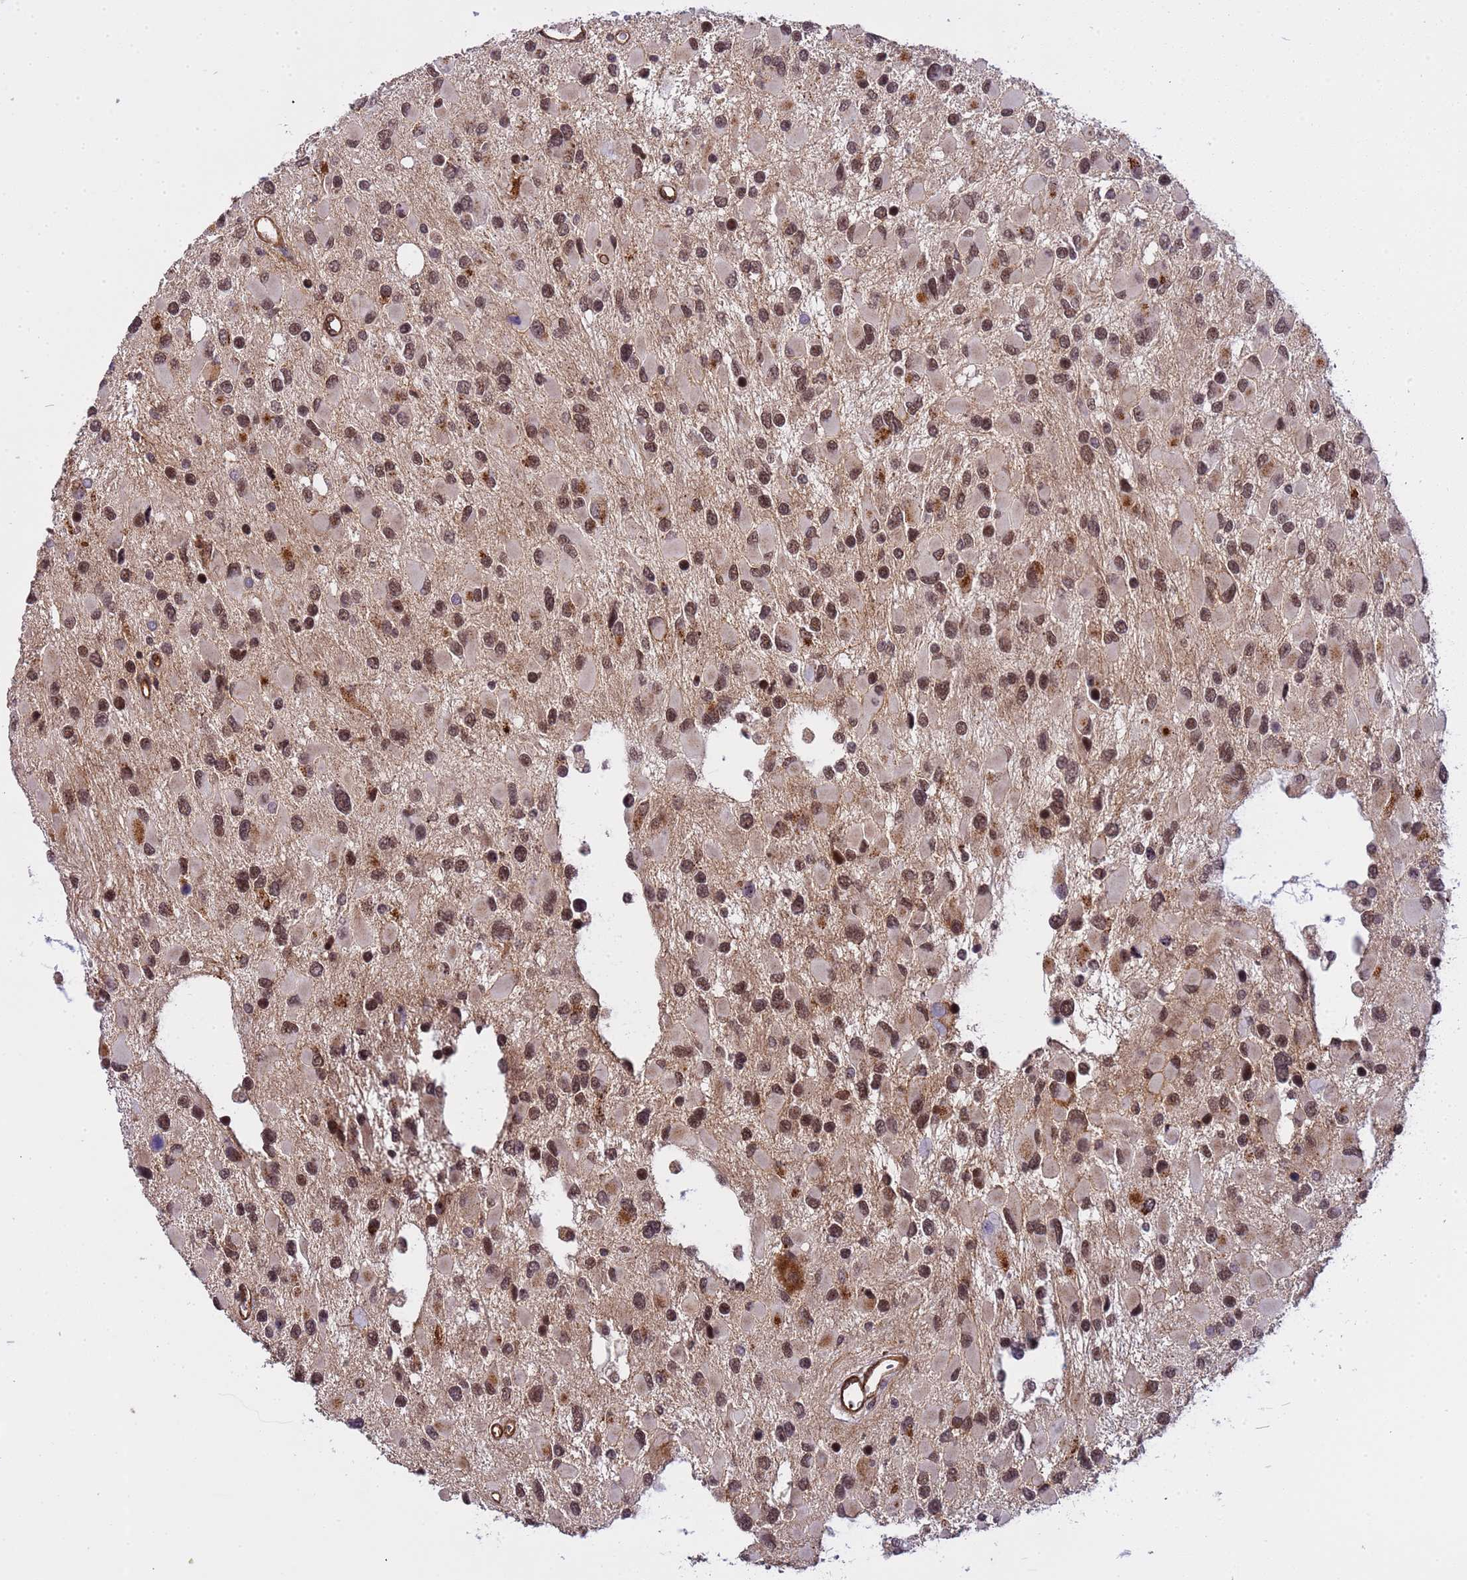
{"staining": {"intensity": "moderate", "quantity": ">75%", "location": "nuclear"}, "tissue": "glioma", "cell_type": "Tumor cells", "image_type": "cancer", "snomed": [{"axis": "morphology", "description": "Glioma, malignant, High grade"}, {"axis": "topography", "description": "Brain"}], "caption": "The micrograph exhibits staining of glioma, revealing moderate nuclear protein staining (brown color) within tumor cells. (DAB IHC with brightfield microscopy, high magnification).", "gene": "EMC2", "patient": {"sex": "male", "age": 53}}